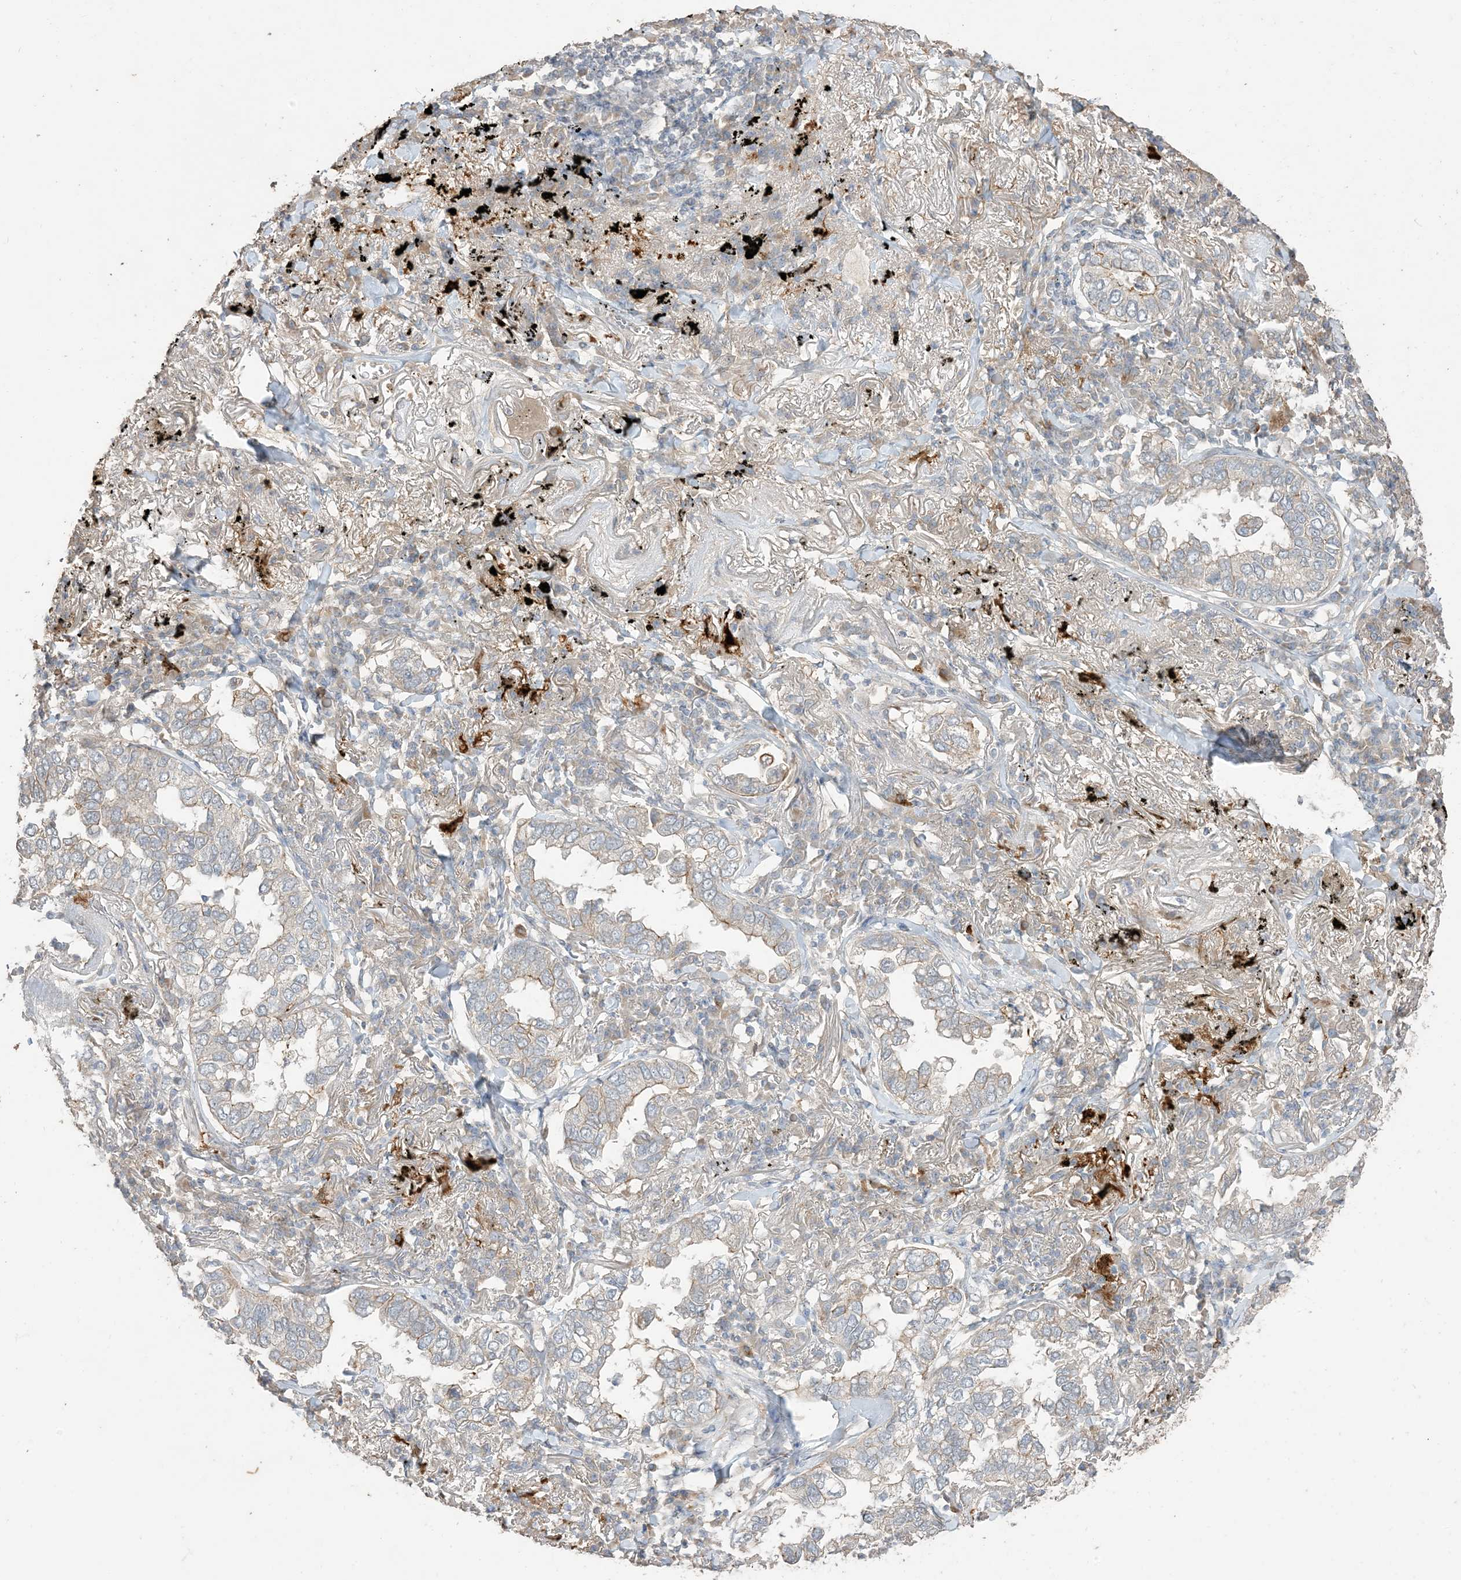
{"staining": {"intensity": "weak", "quantity": "<25%", "location": "cytoplasmic/membranous"}, "tissue": "lung cancer", "cell_type": "Tumor cells", "image_type": "cancer", "snomed": [{"axis": "morphology", "description": "Adenocarcinoma, NOS"}, {"axis": "topography", "description": "Lung"}], "caption": "Human adenocarcinoma (lung) stained for a protein using immunohistochemistry (IHC) demonstrates no staining in tumor cells.", "gene": "RNF175", "patient": {"sex": "male", "age": 65}}